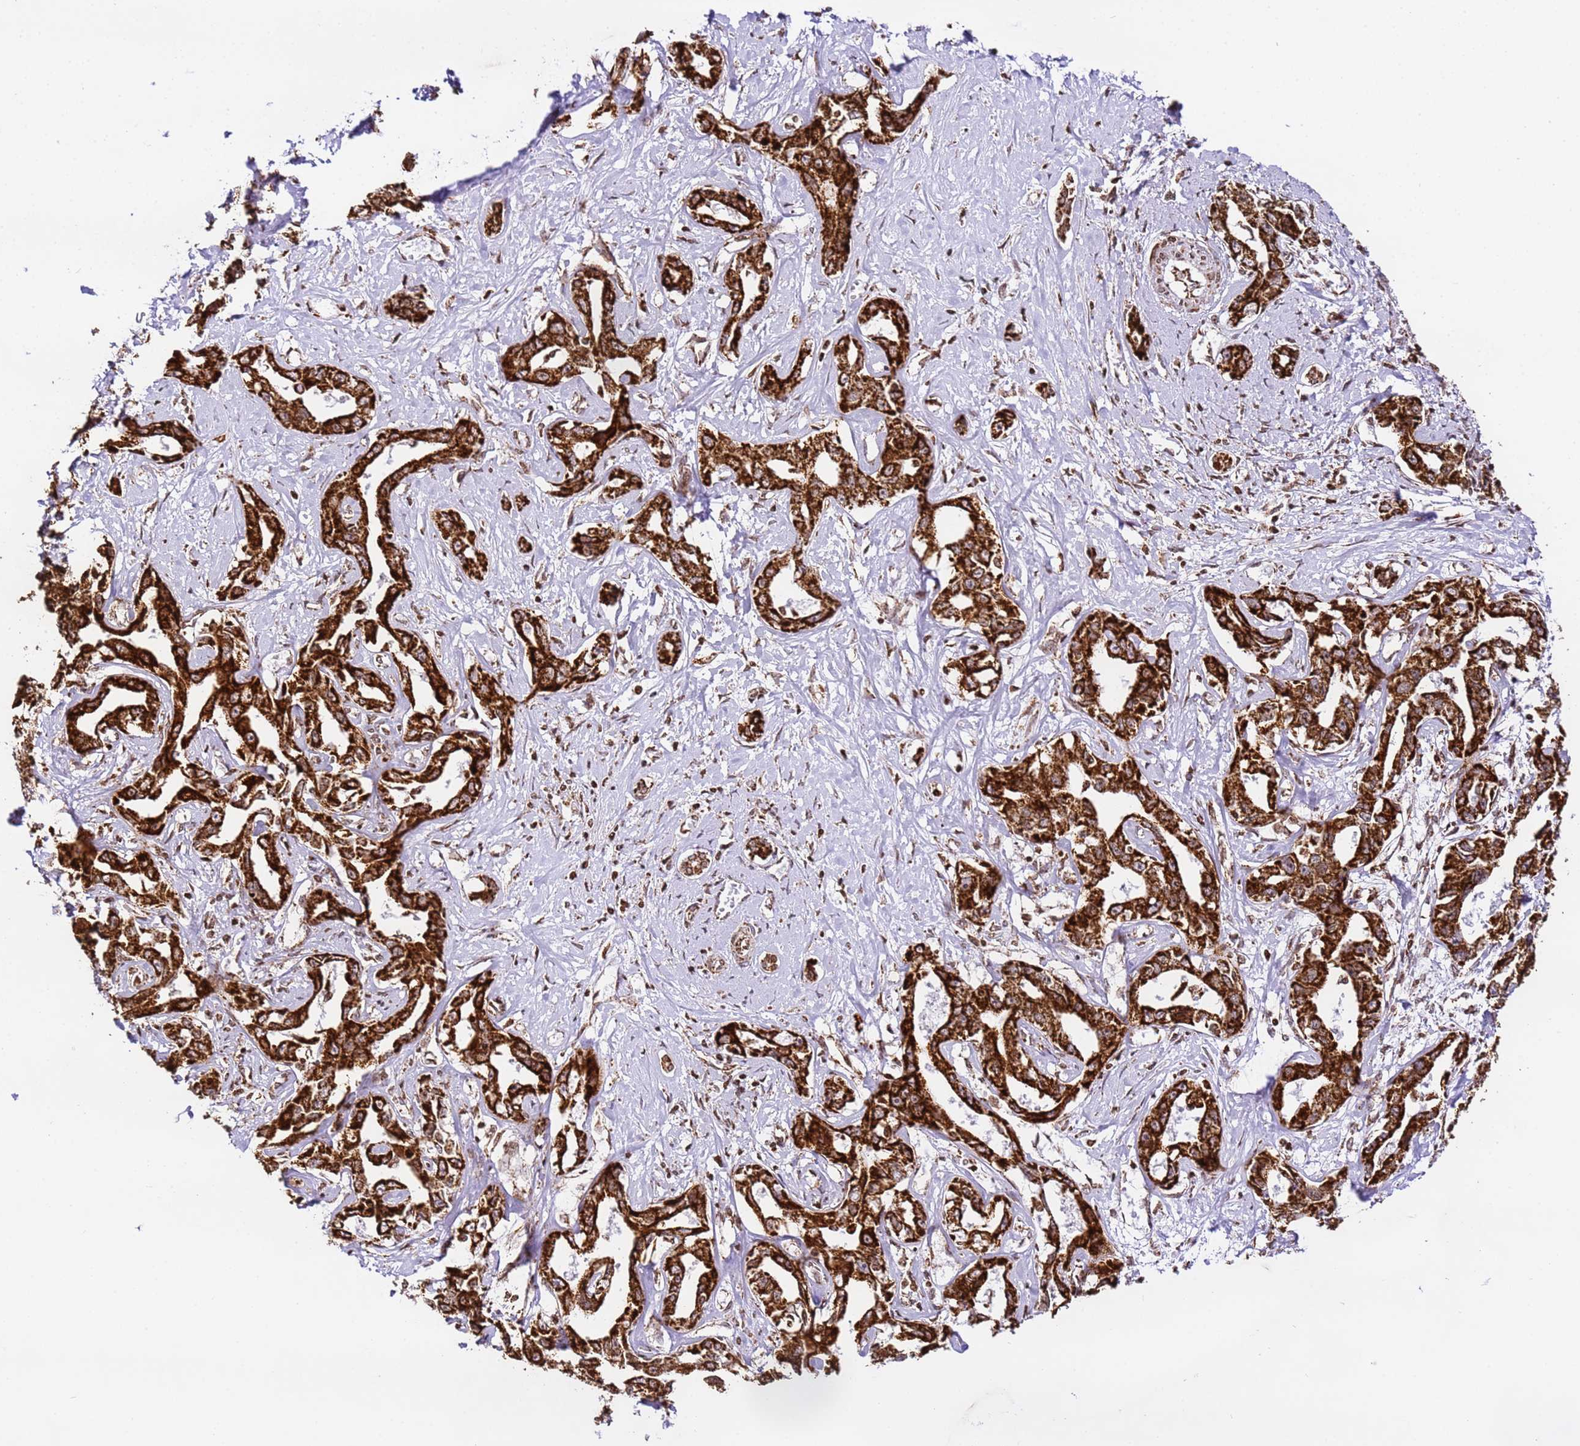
{"staining": {"intensity": "strong", "quantity": ">75%", "location": "cytoplasmic/membranous"}, "tissue": "liver cancer", "cell_type": "Tumor cells", "image_type": "cancer", "snomed": [{"axis": "morphology", "description": "Cholangiocarcinoma"}, {"axis": "topography", "description": "Liver"}], "caption": "Immunohistochemistry image of neoplastic tissue: human liver cancer stained using IHC shows high levels of strong protein expression localized specifically in the cytoplasmic/membranous of tumor cells, appearing as a cytoplasmic/membranous brown color.", "gene": "HSPE1", "patient": {"sex": "male", "age": 59}}